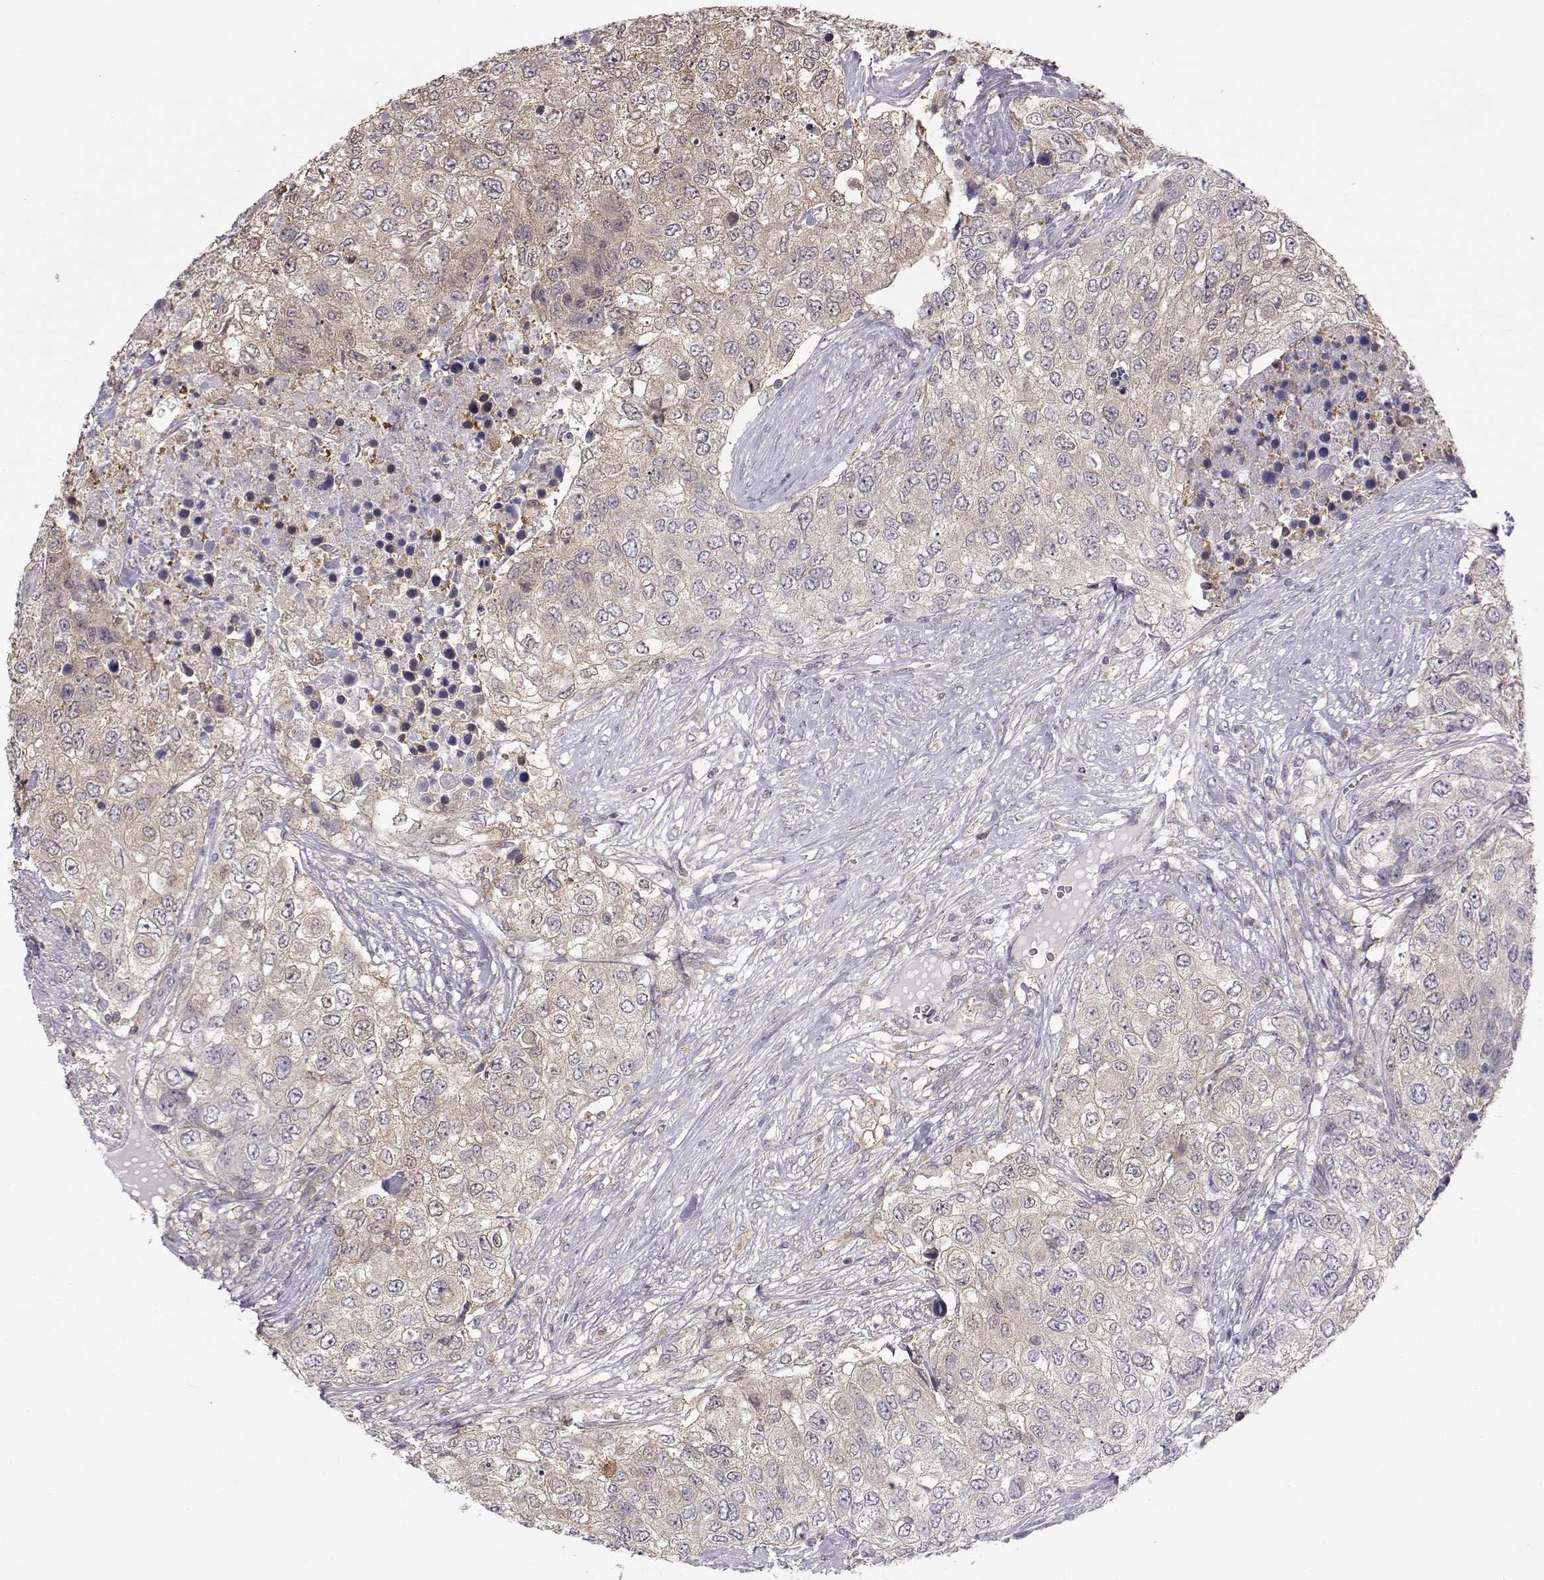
{"staining": {"intensity": "weak", "quantity": "<25%", "location": "cytoplasmic/membranous"}, "tissue": "urothelial cancer", "cell_type": "Tumor cells", "image_type": "cancer", "snomed": [{"axis": "morphology", "description": "Urothelial carcinoma, High grade"}, {"axis": "topography", "description": "Urinary bladder"}], "caption": "Urothelial cancer stained for a protein using immunohistochemistry displays no staining tumor cells.", "gene": "NCAM2", "patient": {"sex": "female", "age": 78}}